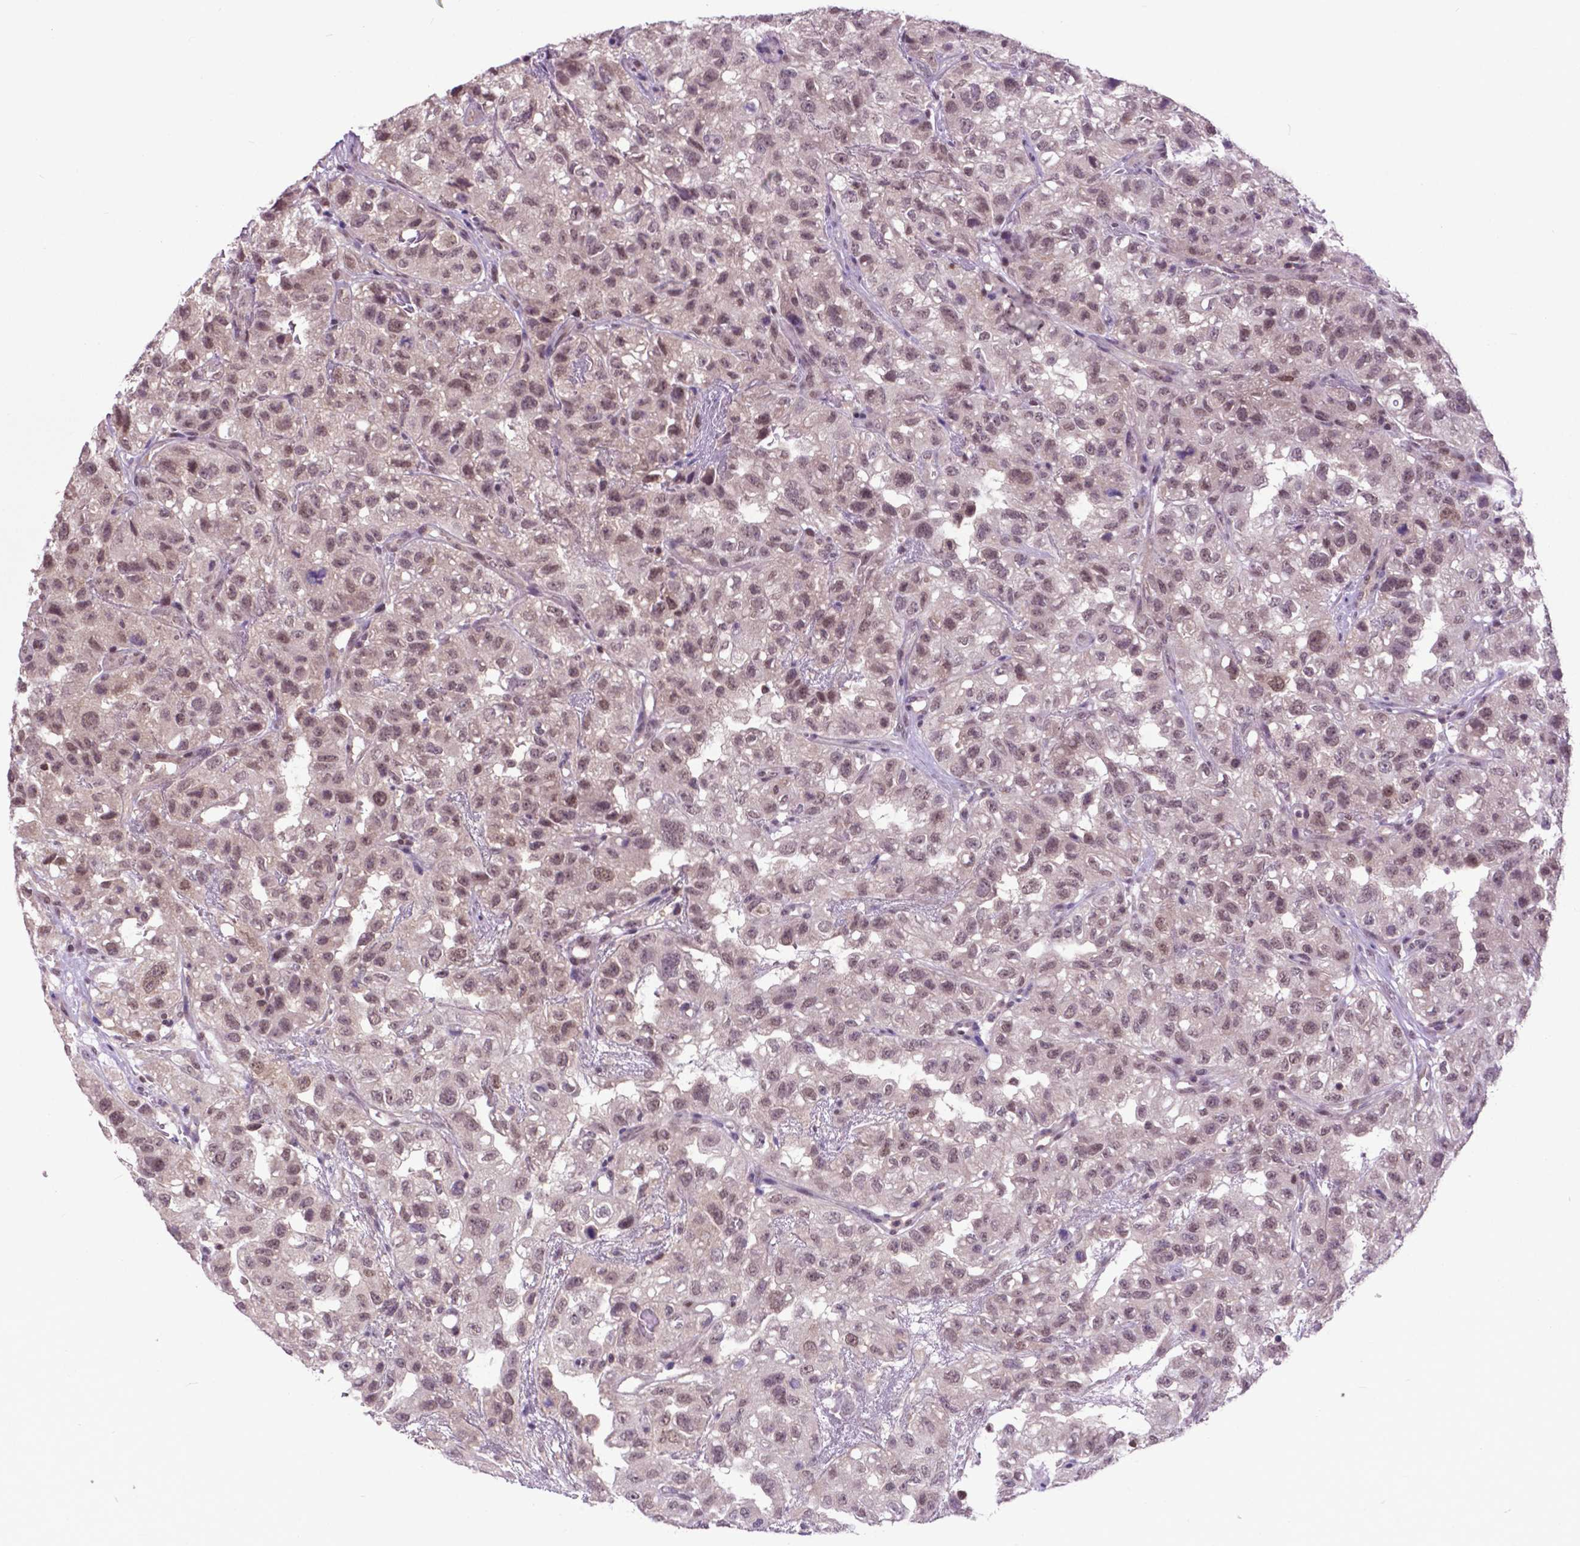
{"staining": {"intensity": "moderate", "quantity": ">75%", "location": "nuclear"}, "tissue": "renal cancer", "cell_type": "Tumor cells", "image_type": "cancer", "snomed": [{"axis": "morphology", "description": "Adenocarcinoma, NOS"}, {"axis": "topography", "description": "Kidney"}], "caption": "About >75% of tumor cells in human renal adenocarcinoma reveal moderate nuclear protein expression as visualized by brown immunohistochemical staining.", "gene": "FAF1", "patient": {"sex": "male", "age": 64}}